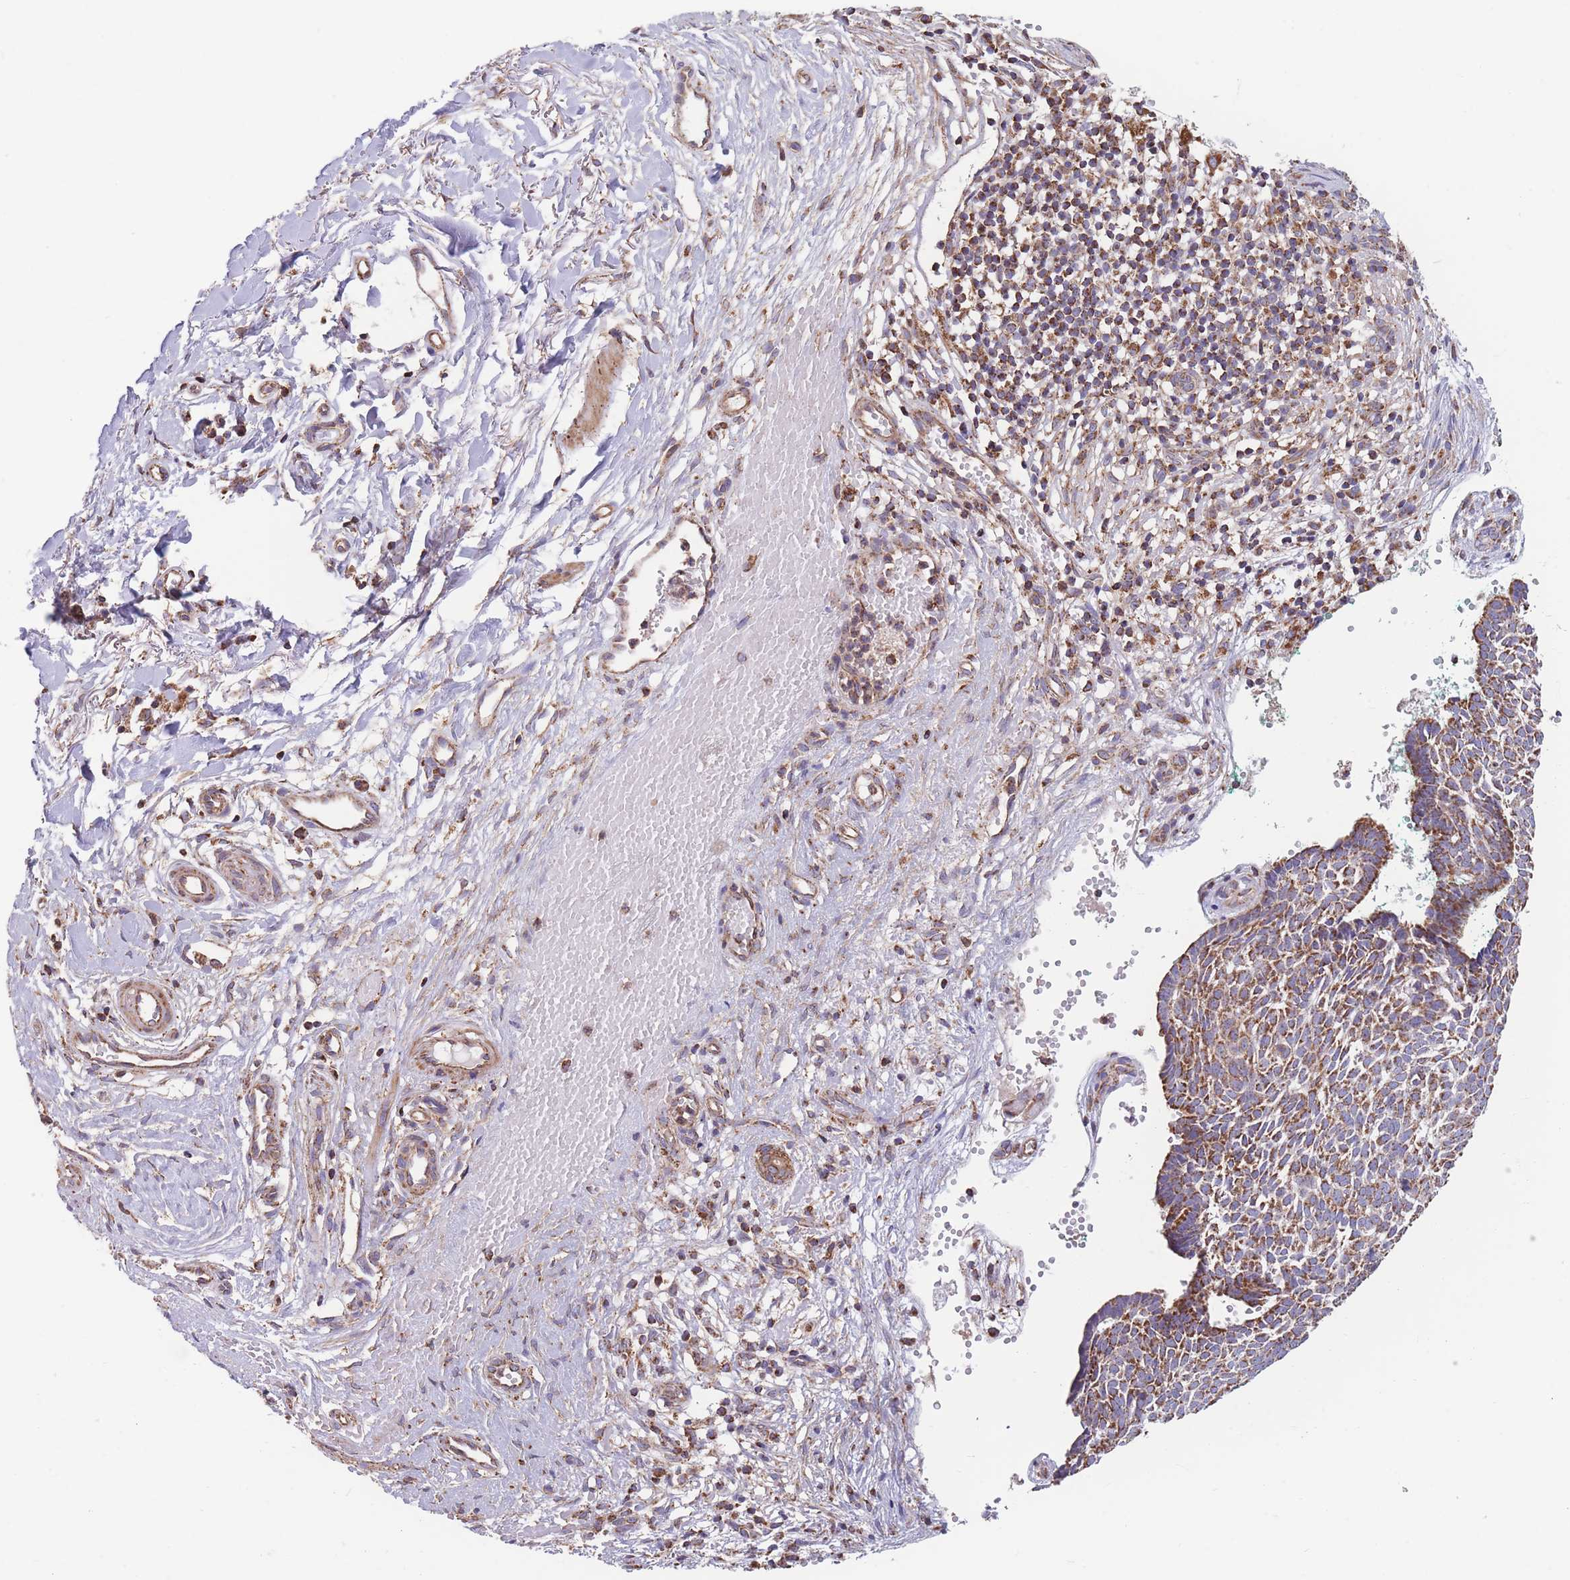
{"staining": {"intensity": "strong", "quantity": ">75%", "location": "cytoplasmic/membranous"}, "tissue": "skin cancer", "cell_type": "Tumor cells", "image_type": "cancer", "snomed": [{"axis": "morphology", "description": "Basal cell carcinoma"}, {"axis": "topography", "description": "Skin"}], "caption": "A histopathology image showing strong cytoplasmic/membranous expression in about >75% of tumor cells in skin basal cell carcinoma, as visualized by brown immunohistochemical staining.", "gene": "FKBP8", "patient": {"sex": "male", "age": 61}}